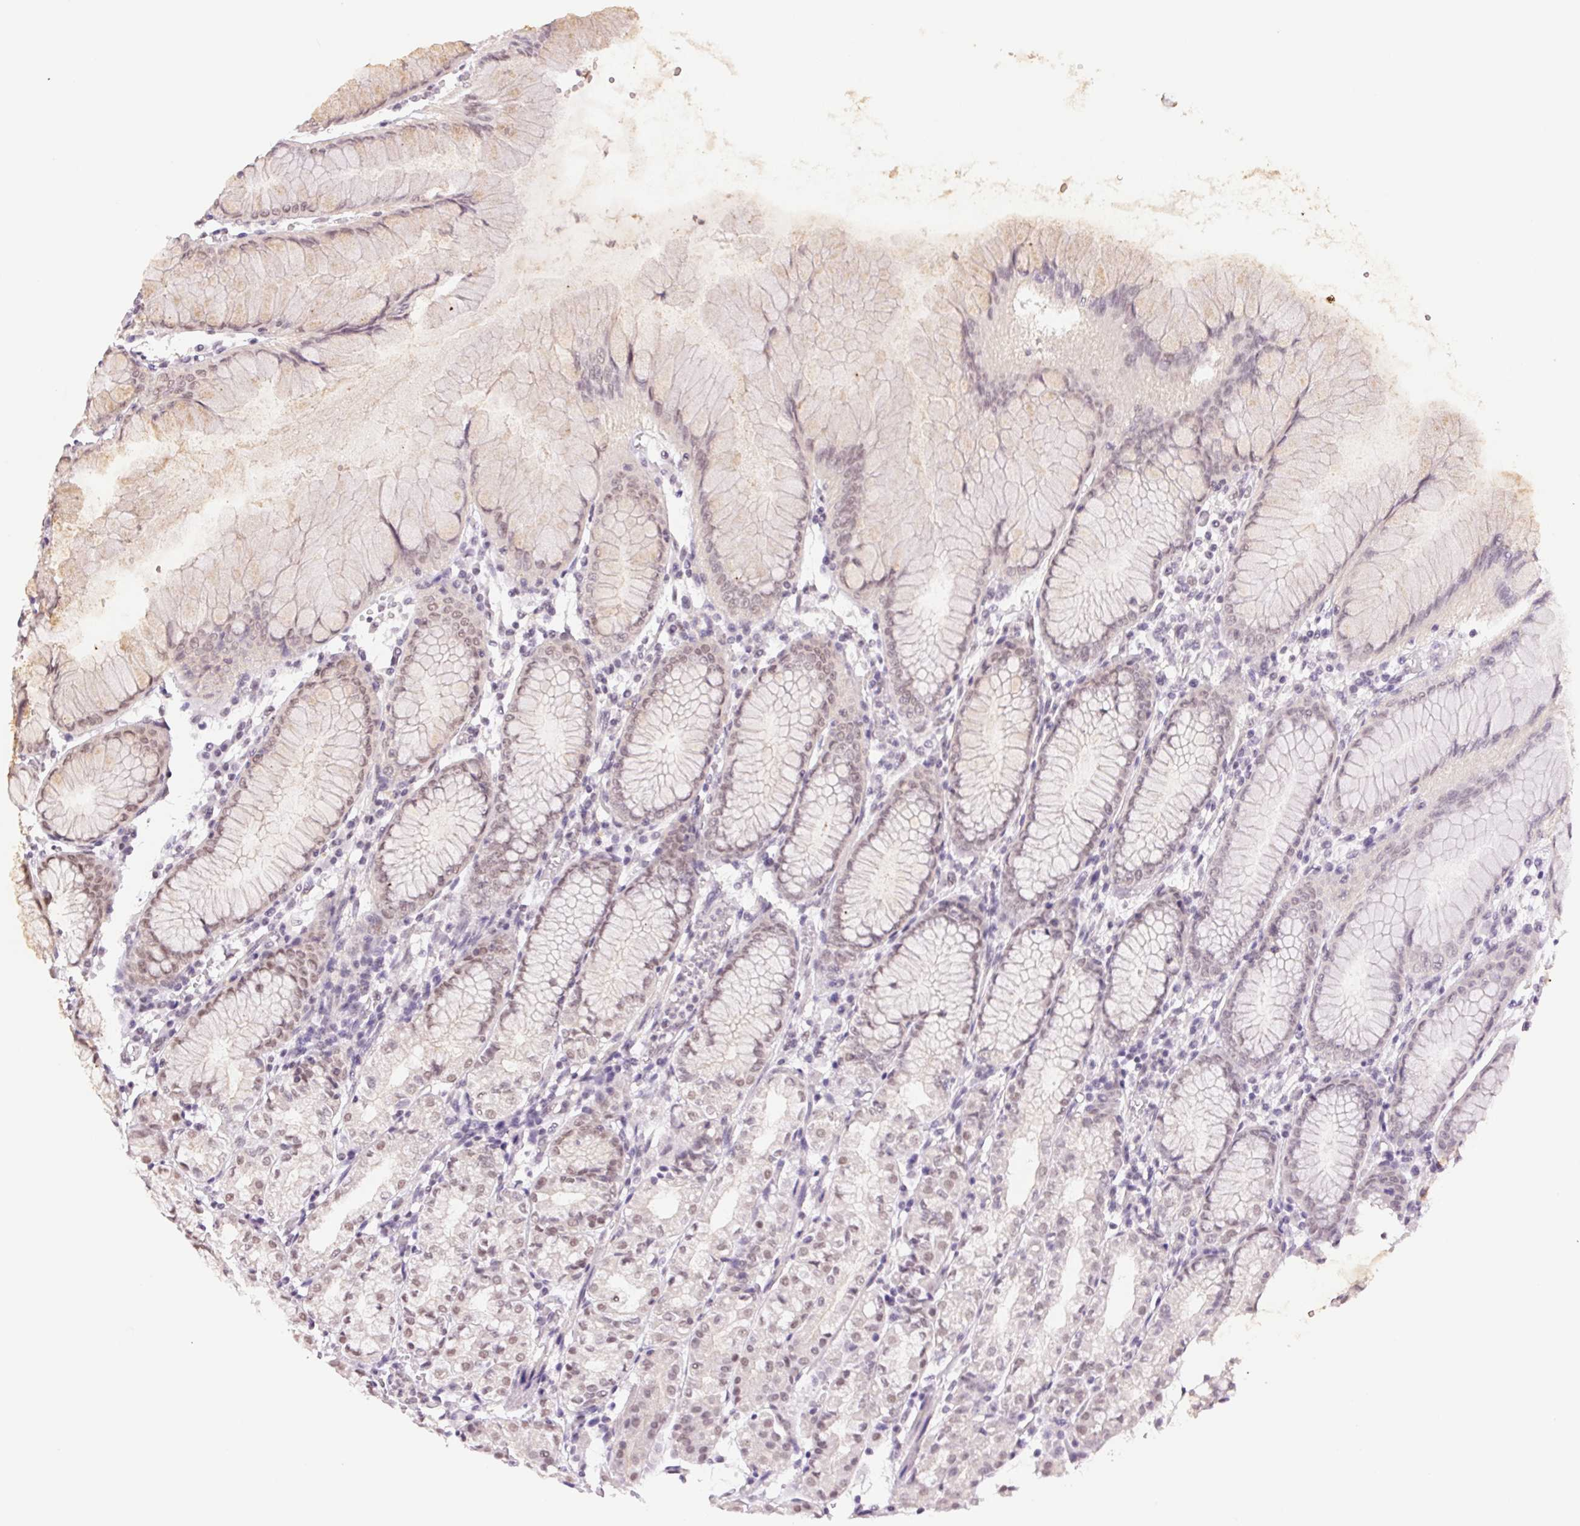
{"staining": {"intensity": "weak", "quantity": "25%-75%", "location": "nuclear"}, "tissue": "stomach", "cell_type": "Glandular cells", "image_type": "normal", "snomed": [{"axis": "morphology", "description": "Normal tissue, NOS"}, {"axis": "topography", "description": "Stomach"}], "caption": "A high-resolution photomicrograph shows IHC staining of normal stomach, which exhibits weak nuclear expression in approximately 25%-75% of glandular cells.", "gene": "RPRD1B", "patient": {"sex": "female", "age": 57}}